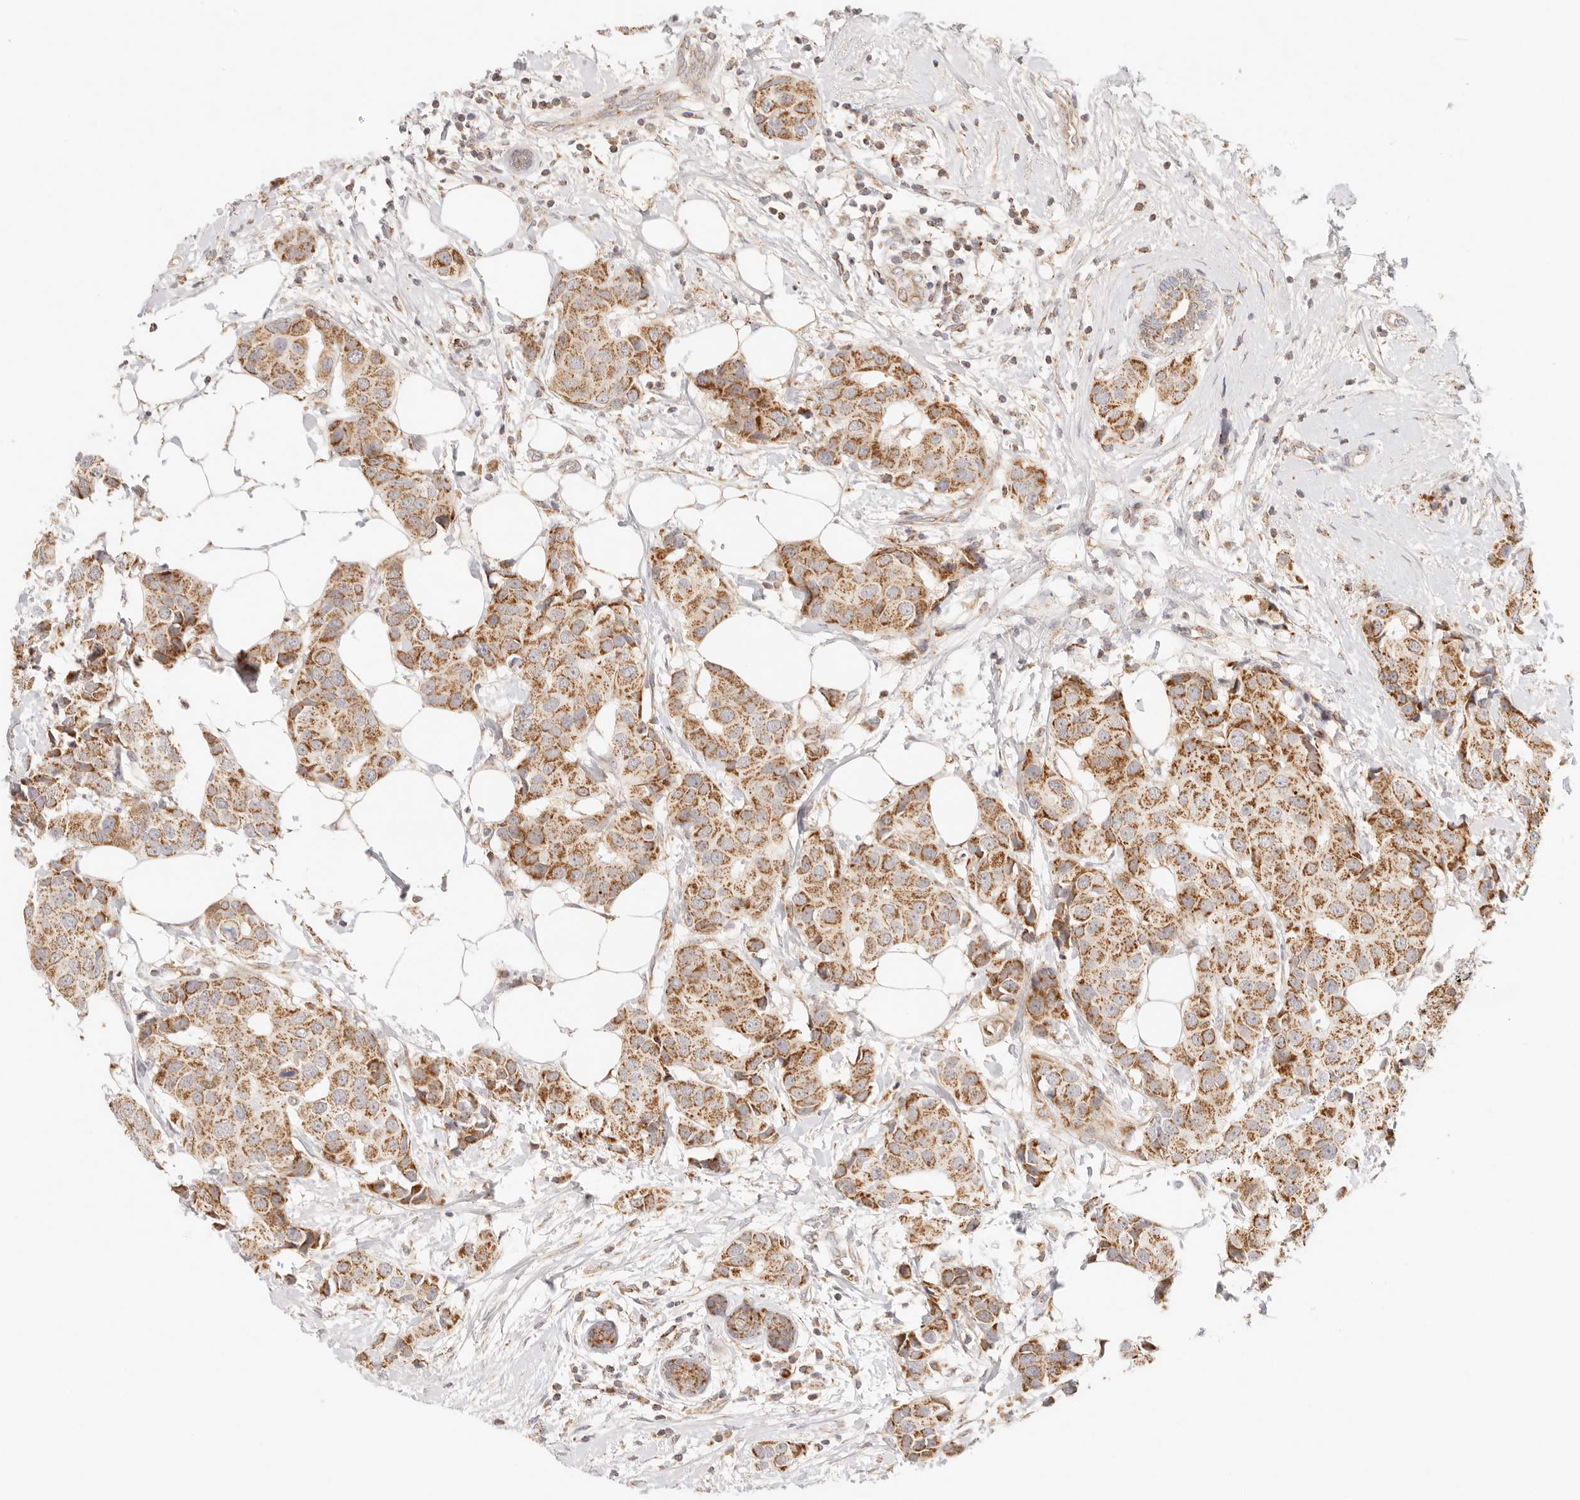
{"staining": {"intensity": "moderate", "quantity": ">75%", "location": "cytoplasmic/membranous"}, "tissue": "breast cancer", "cell_type": "Tumor cells", "image_type": "cancer", "snomed": [{"axis": "morphology", "description": "Normal tissue, NOS"}, {"axis": "morphology", "description": "Duct carcinoma"}, {"axis": "topography", "description": "Breast"}], "caption": "Human breast cancer stained for a protein (brown) exhibits moderate cytoplasmic/membranous positive expression in approximately >75% of tumor cells.", "gene": "COA6", "patient": {"sex": "female", "age": 39}}